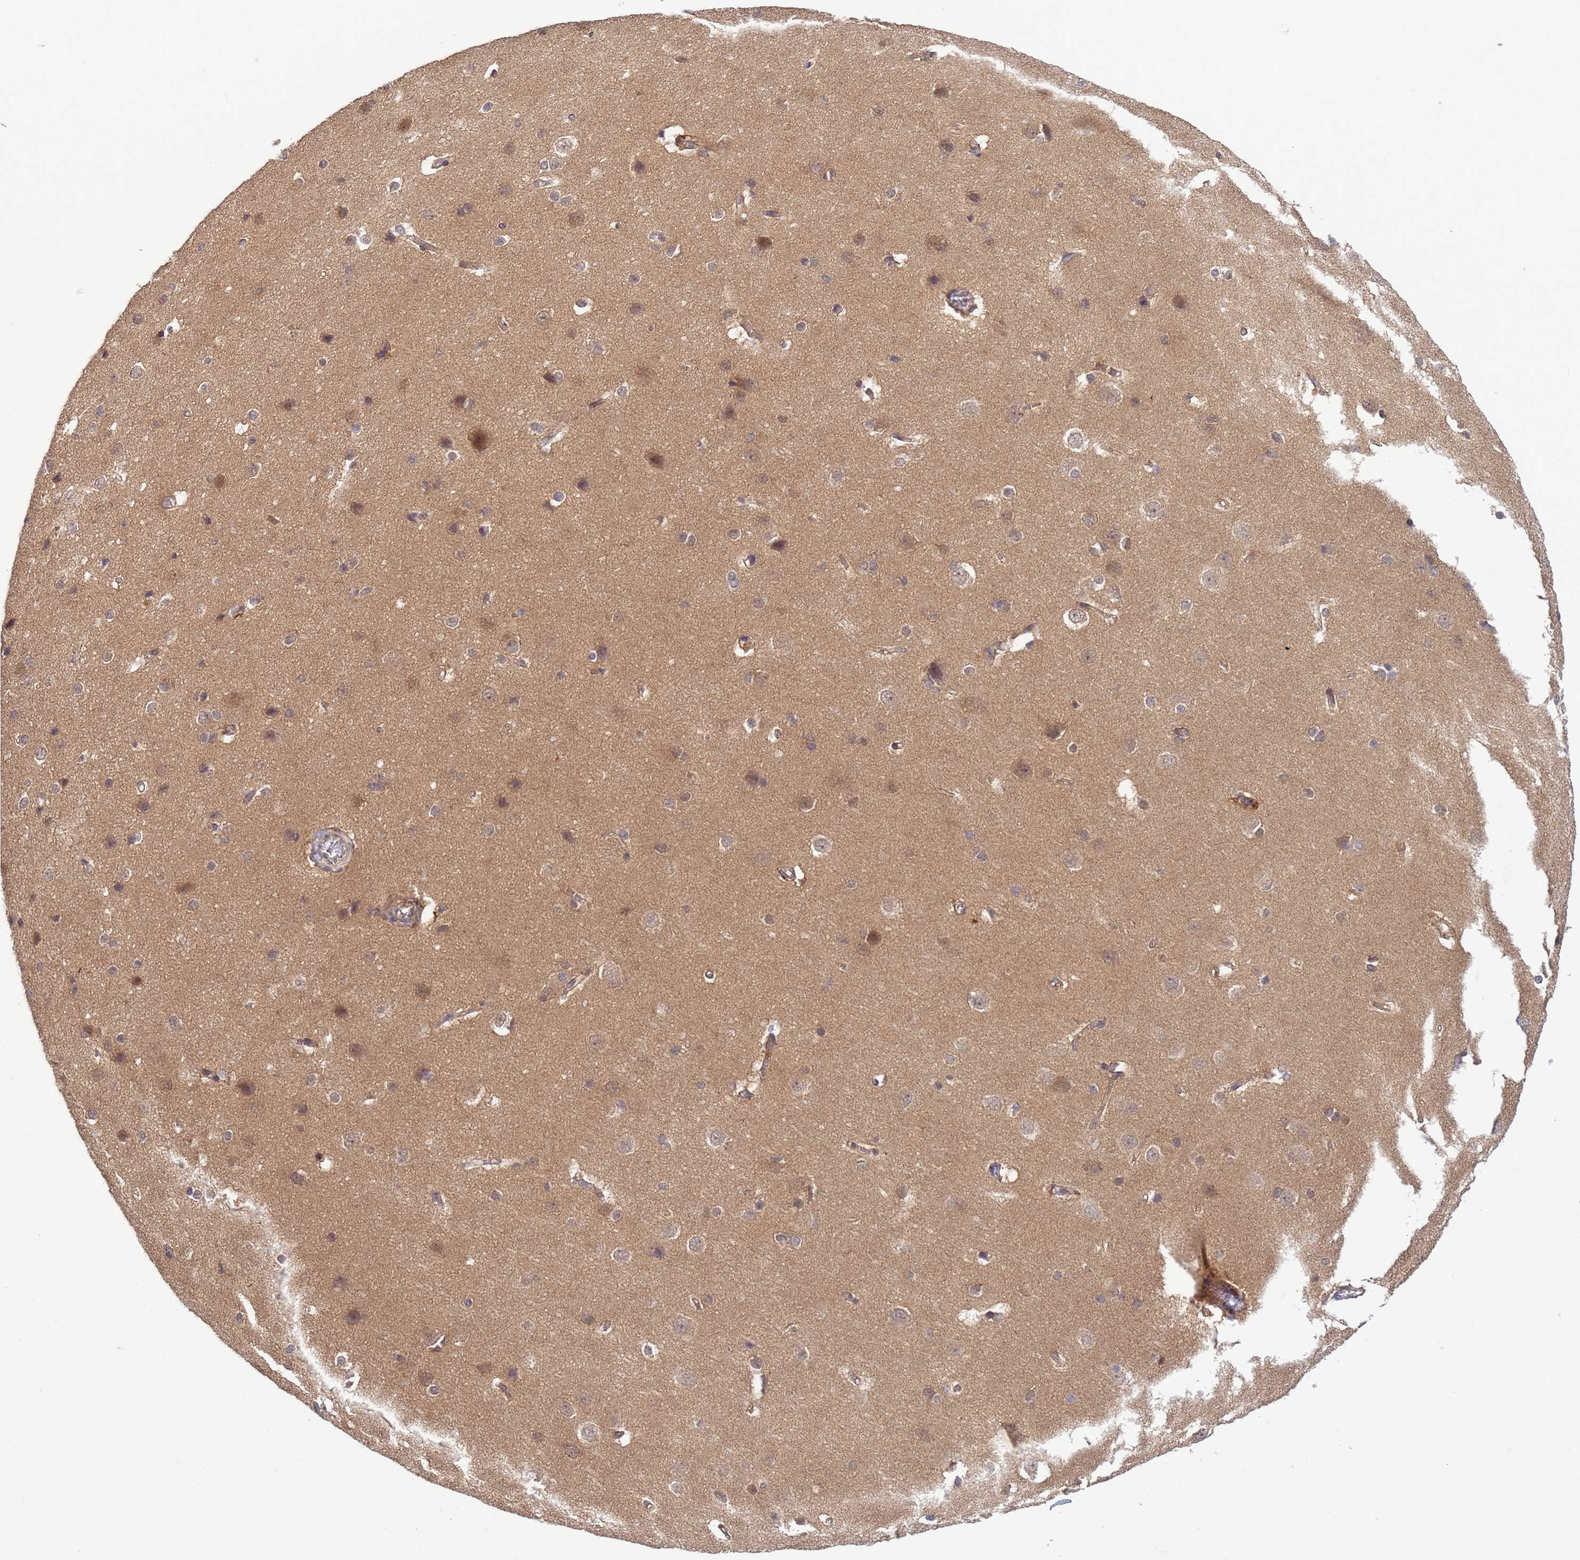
{"staining": {"intensity": "moderate", "quantity": "25%-75%", "location": "cytoplasmic/membranous"}, "tissue": "cerebral cortex", "cell_type": "Endothelial cells", "image_type": "normal", "snomed": [{"axis": "morphology", "description": "Normal tissue, NOS"}, {"axis": "topography", "description": "Cerebral cortex"}], "caption": "Cerebral cortex stained with immunohistochemistry (IHC) exhibits moderate cytoplasmic/membranous positivity in about 25%-75% of endothelial cells.", "gene": "NPEPPS", "patient": {"sex": "male", "age": 37}}